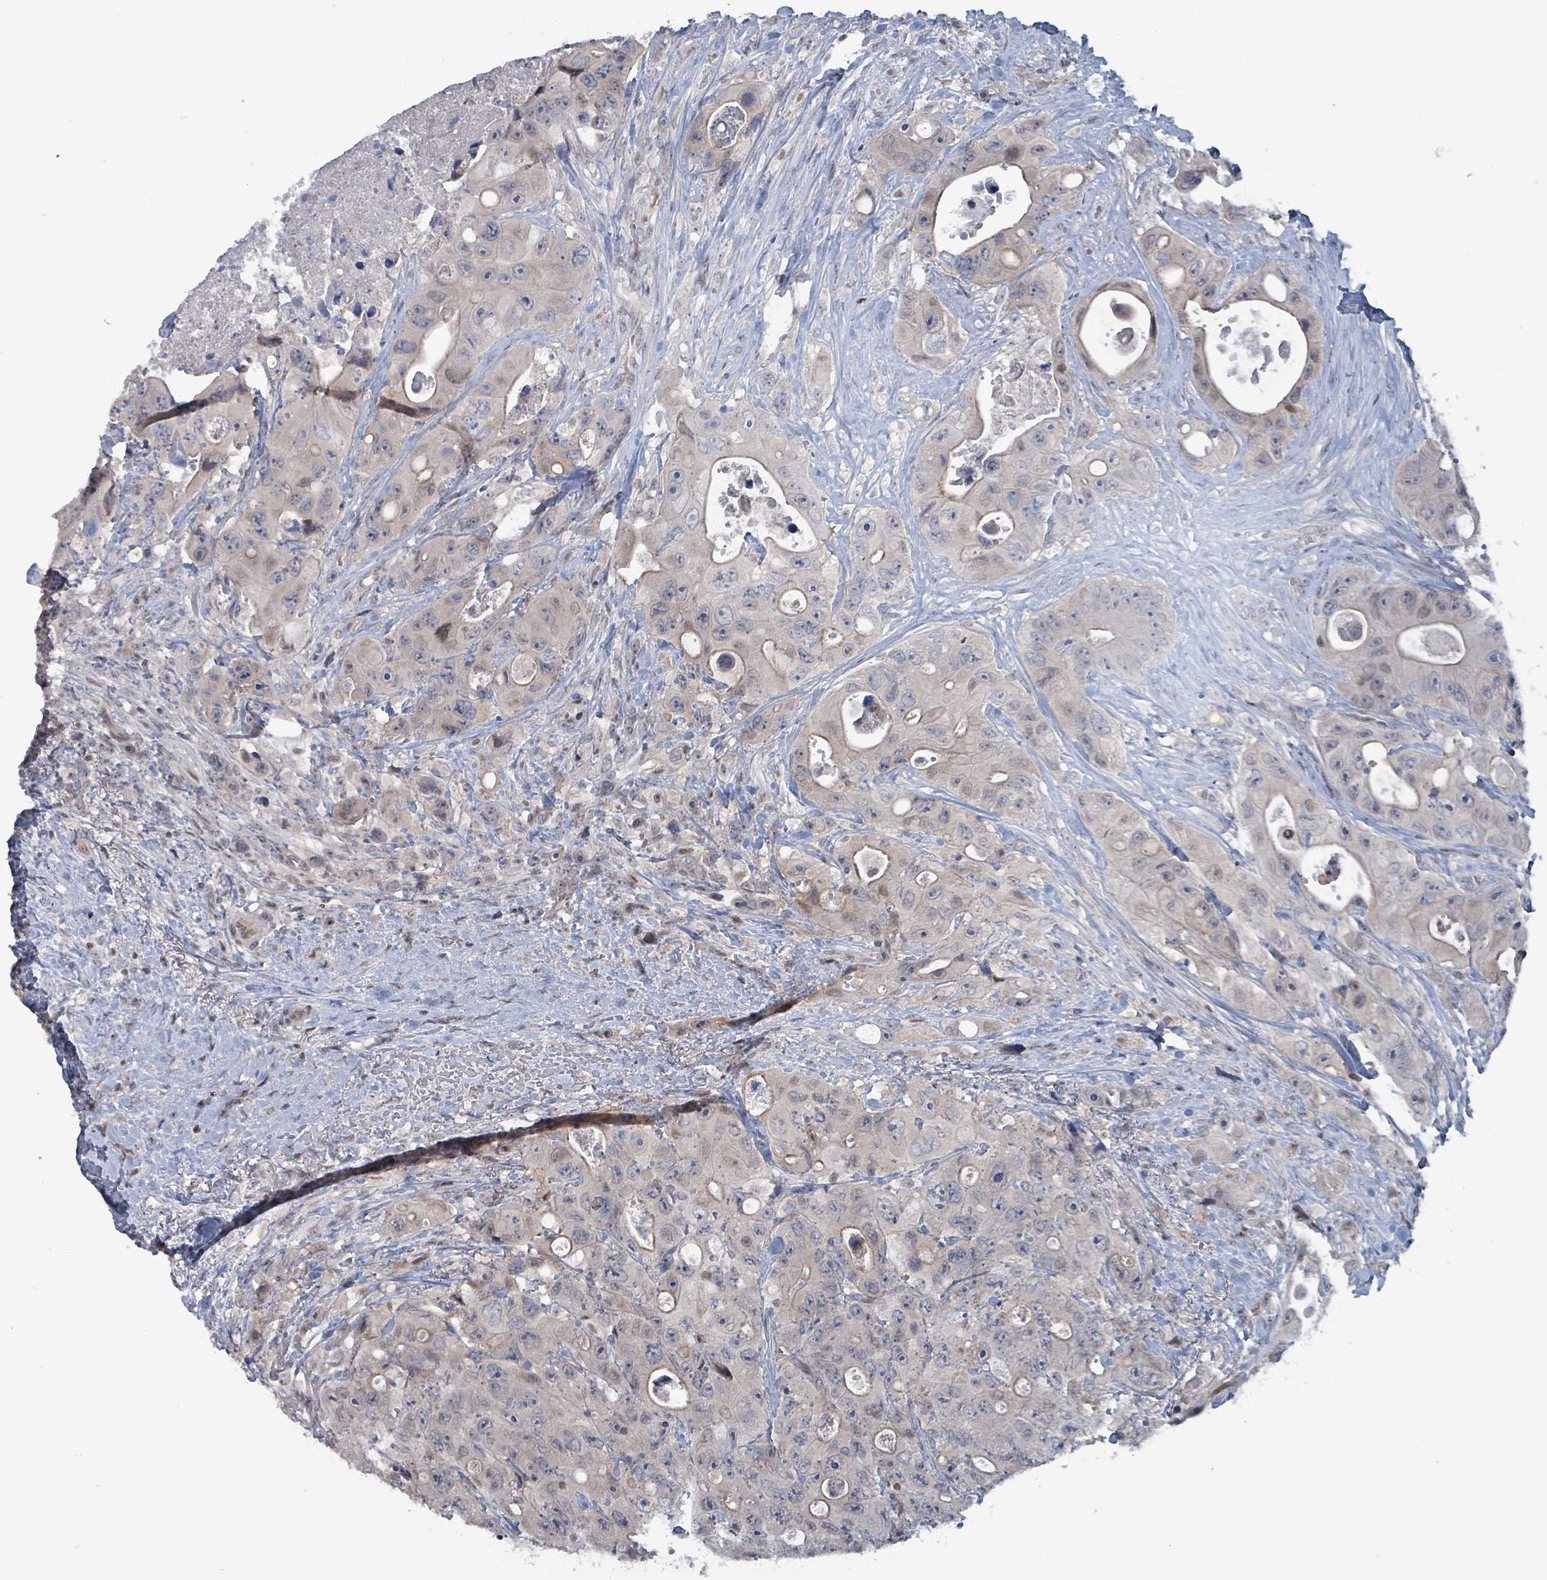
{"staining": {"intensity": "negative", "quantity": "none", "location": "none"}, "tissue": "colorectal cancer", "cell_type": "Tumor cells", "image_type": "cancer", "snomed": [{"axis": "morphology", "description": "Adenocarcinoma, NOS"}, {"axis": "topography", "description": "Colon"}], "caption": "Immunohistochemistry histopathology image of neoplastic tissue: colorectal adenocarcinoma stained with DAB (3,3'-diaminobenzidine) shows no significant protein positivity in tumor cells.", "gene": "BIVM", "patient": {"sex": "female", "age": 46}}